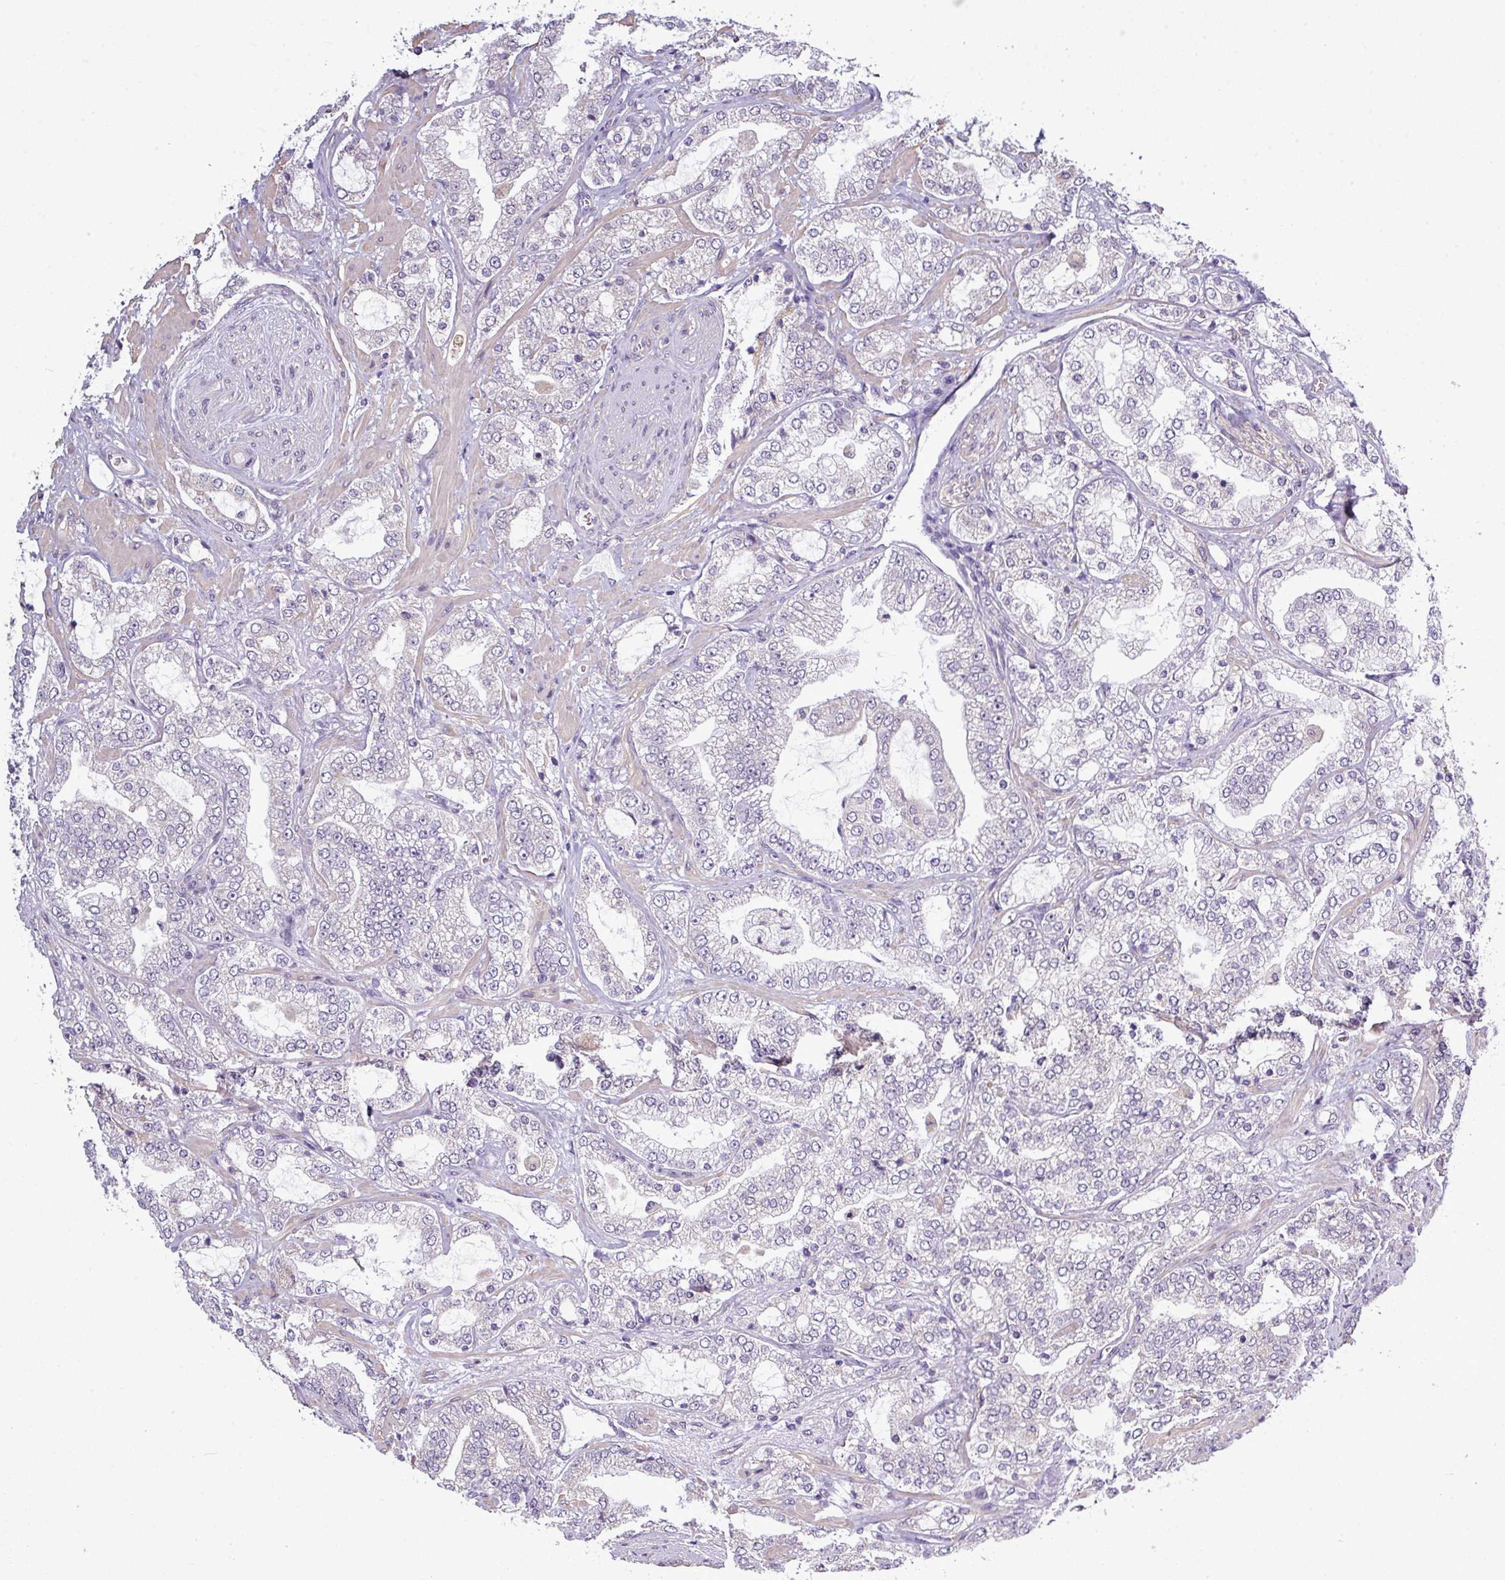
{"staining": {"intensity": "negative", "quantity": "none", "location": "none"}, "tissue": "prostate cancer", "cell_type": "Tumor cells", "image_type": "cancer", "snomed": [{"axis": "morphology", "description": "Adenocarcinoma, High grade"}, {"axis": "topography", "description": "Prostate"}], "caption": "Histopathology image shows no protein expression in tumor cells of high-grade adenocarcinoma (prostate) tissue.", "gene": "ZNF217", "patient": {"sex": "male", "age": 64}}